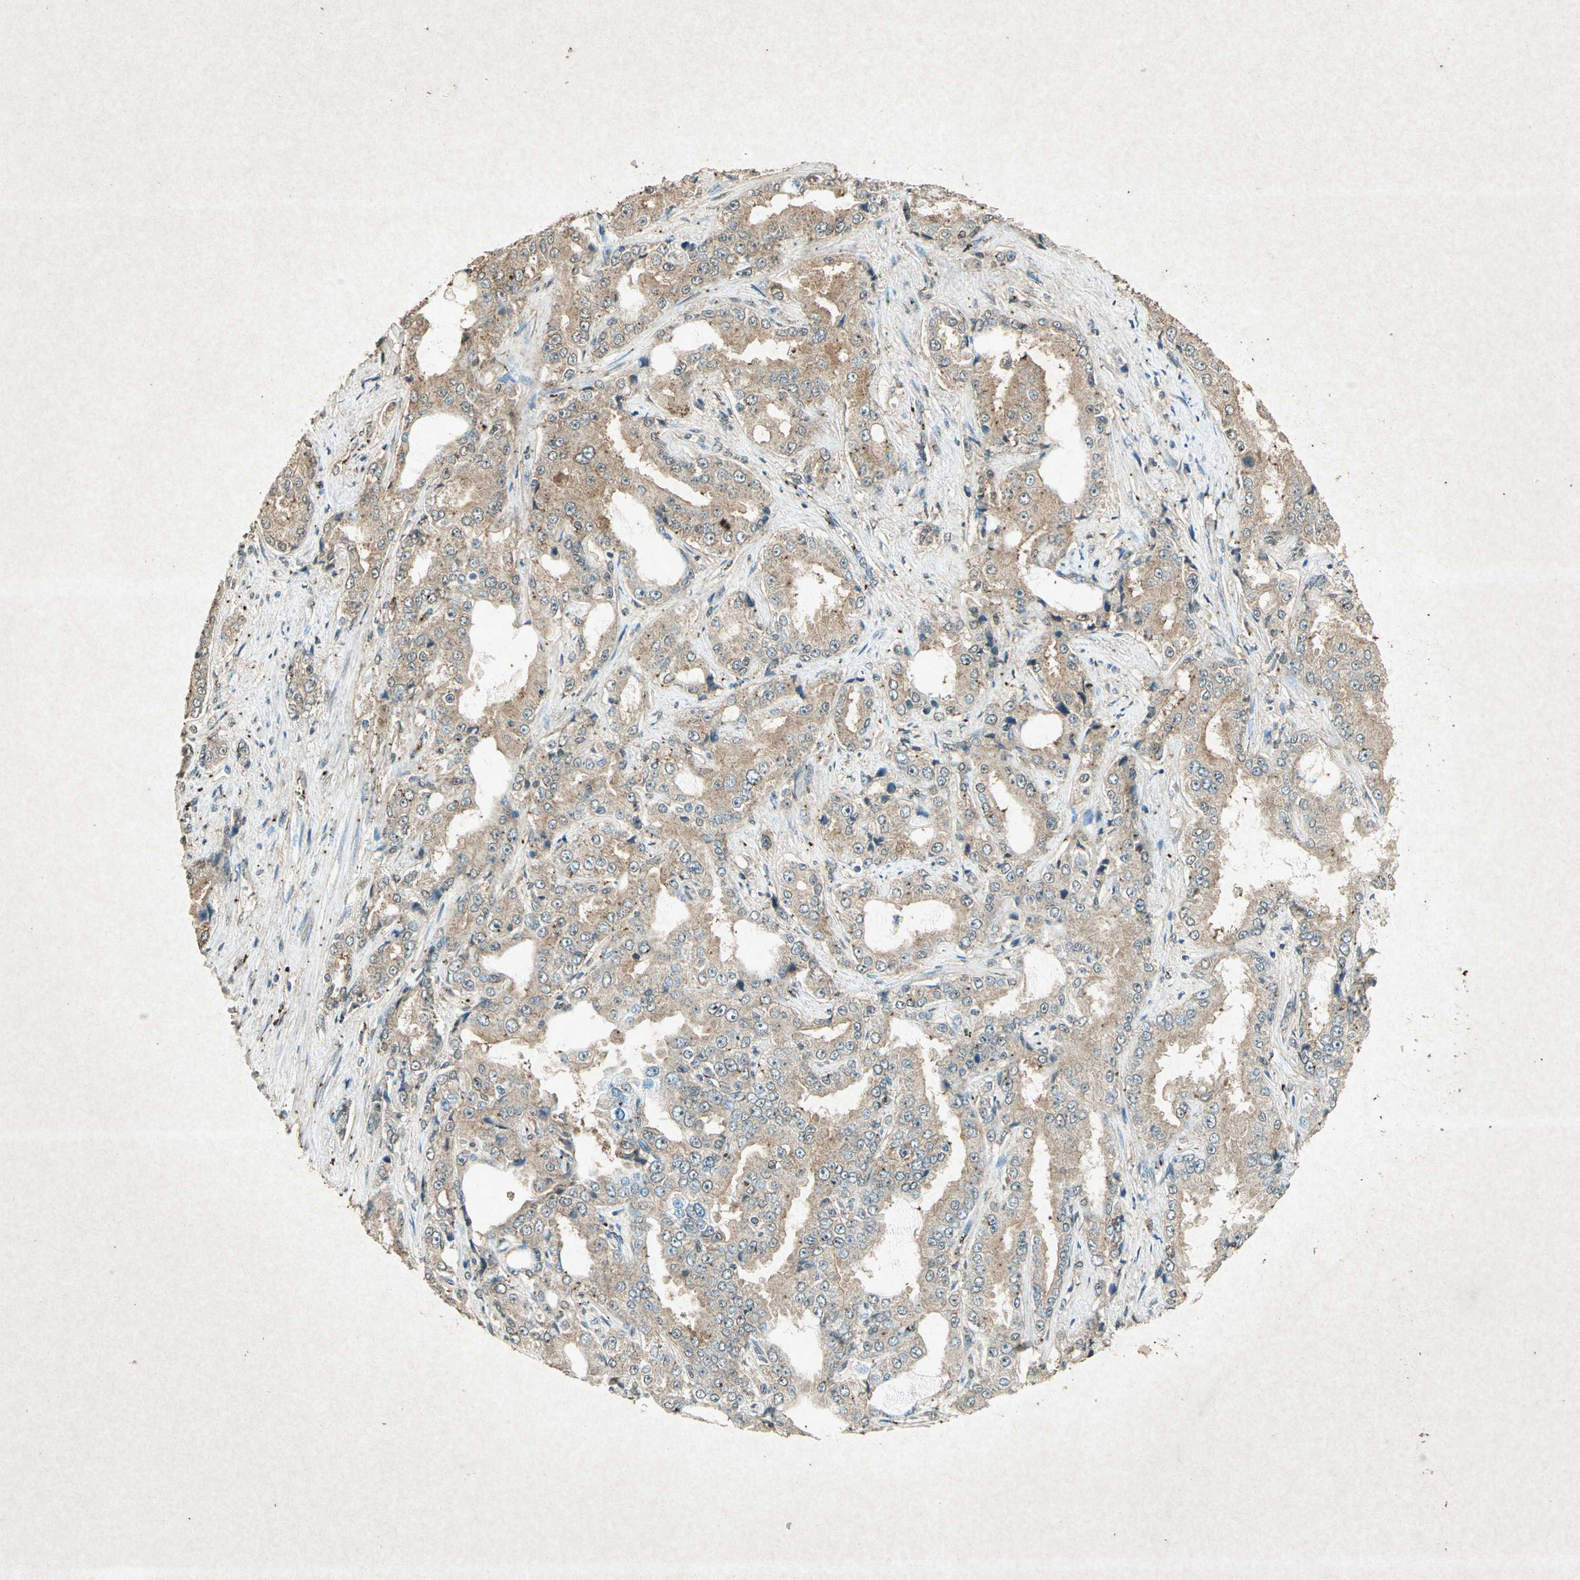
{"staining": {"intensity": "moderate", "quantity": ">75%", "location": "cytoplasmic/membranous"}, "tissue": "prostate cancer", "cell_type": "Tumor cells", "image_type": "cancer", "snomed": [{"axis": "morphology", "description": "Adenocarcinoma, High grade"}, {"axis": "topography", "description": "Prostate"}], "caption": "Prostate cancer (adenocarcinoma (high-grade)) stained with a brown dye exhibits moderate cytoplasmic/membranous positive expression in approximately >75% of tumor cells.", "gene": "PSEN1", "patient": {"sex": "male", "age": 73}}